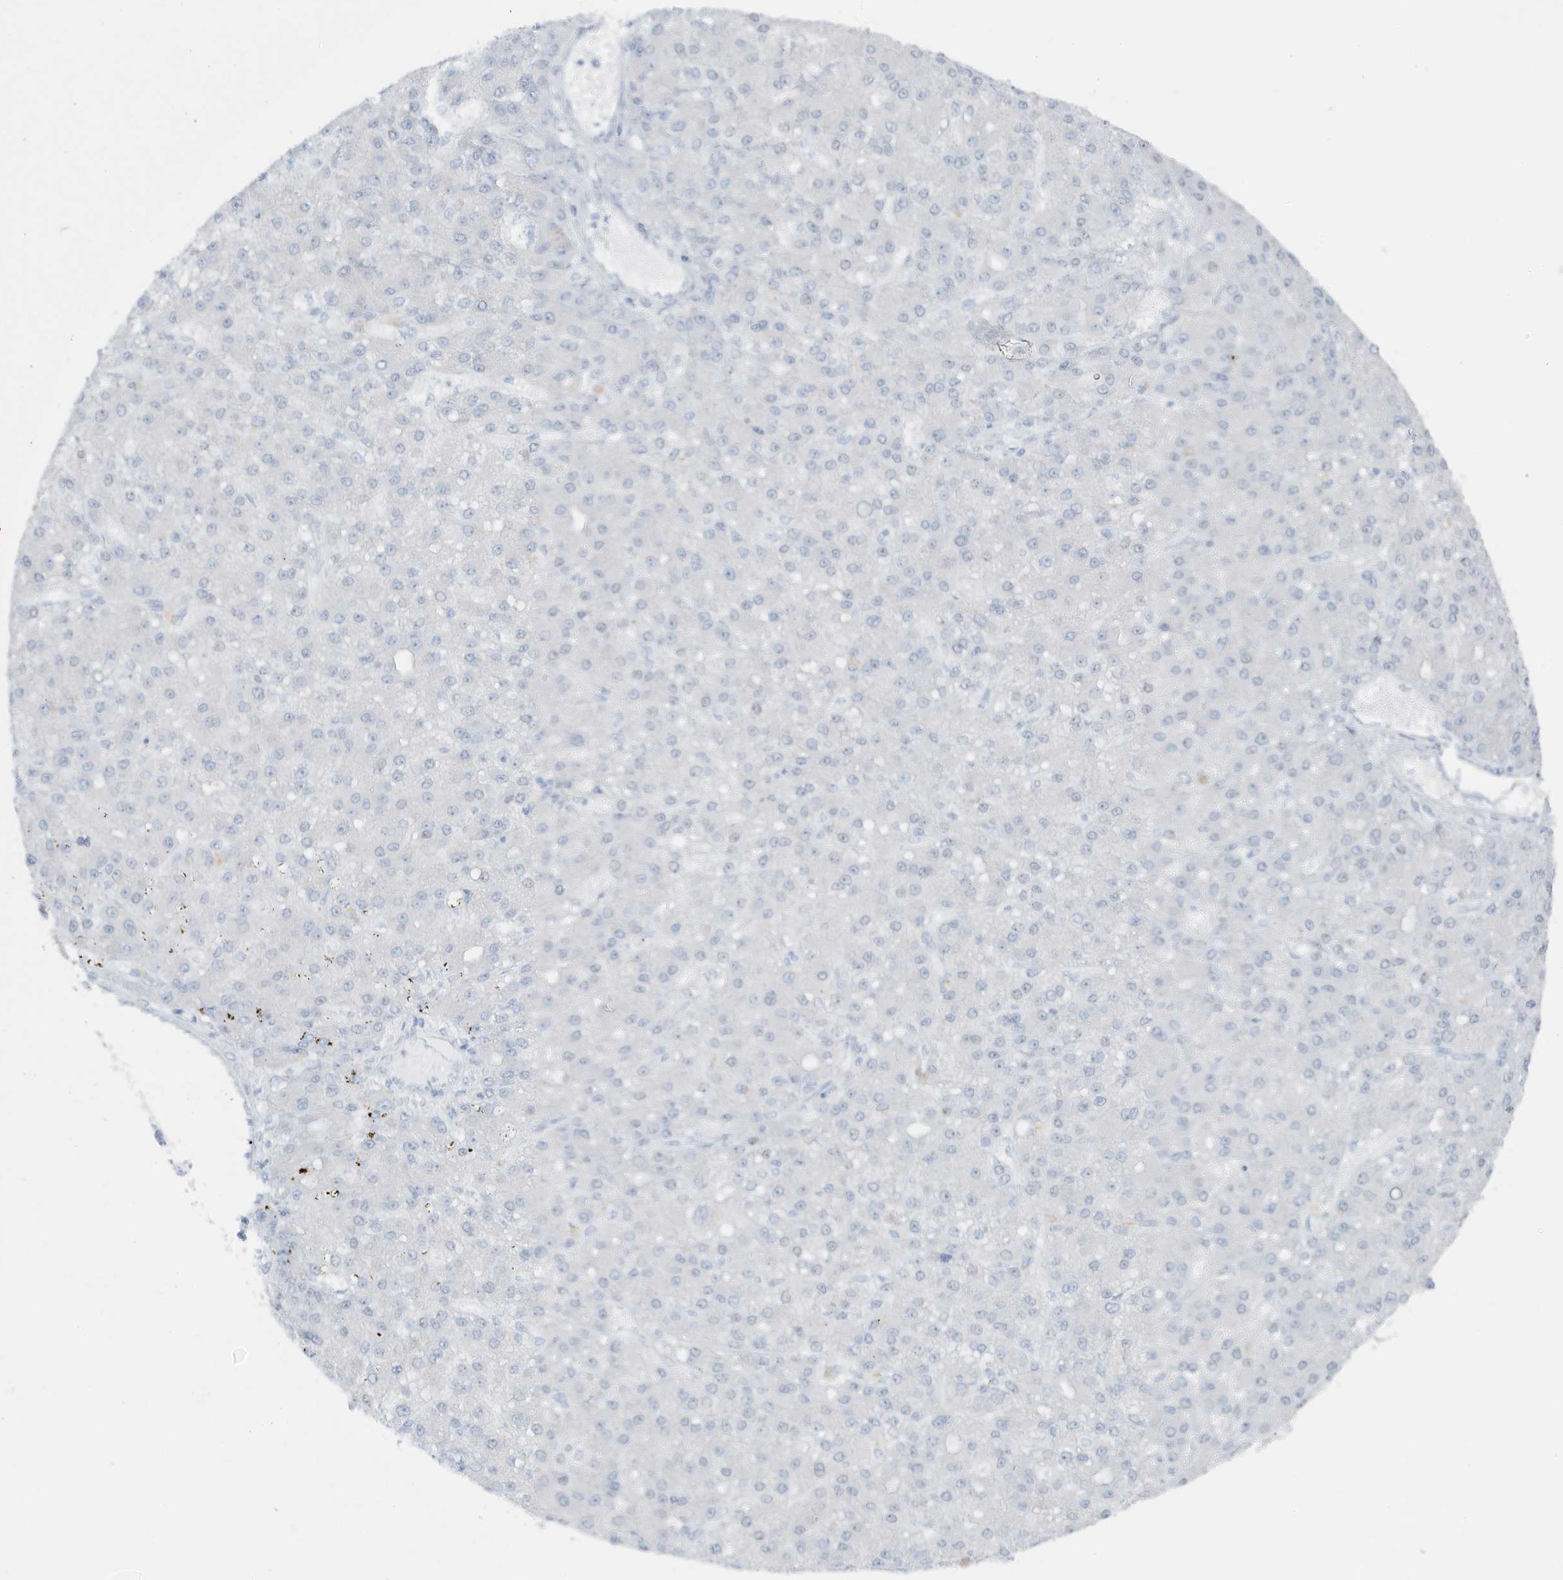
{"staining": {"intensity": "negative", "quantity": "none", "location": "none"}, "tissue": "liver cancer", "cell_type": "Tumor cells", "image_type": "cancer", "snomed": [{"axis": "morphology", "description": "Carcinoma, Hepatocellular, NOS"}, {"axis": "topography", "description": "Liver"}], "caption": "High magnification brightfield microscopy of hepatocellular carcinoma (liver) stained with DAB (3,3'-diaminobenzidine) (brown) and counterstained with hematoxylin (blue): tumor cells show no significant expression.", "gene": "ZFP64", "patient": {"sex": "male", "age": 67}}